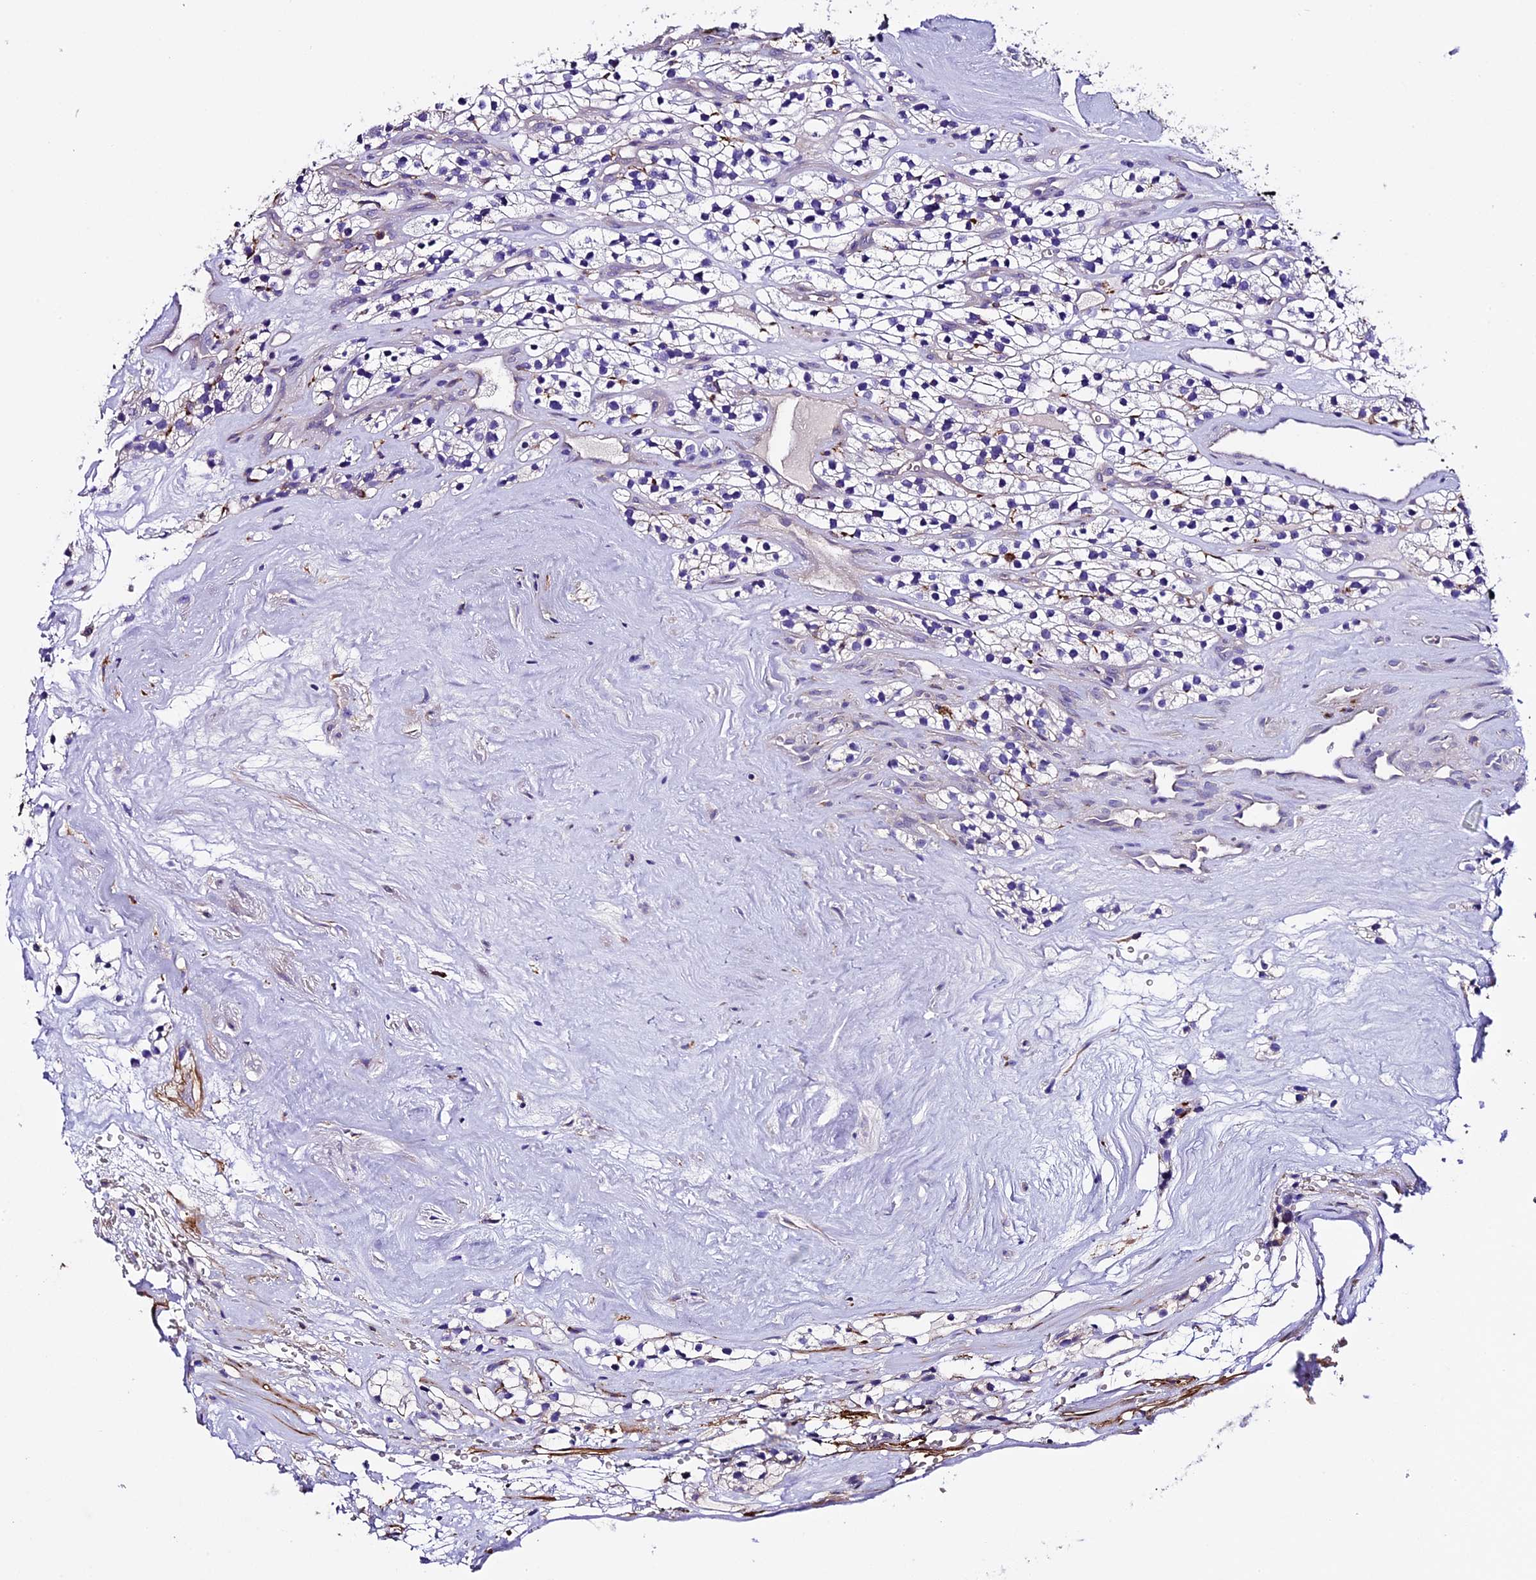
{"staining": {"intensity": "negative", "quantity": "none", "location": "none"}, "tissue": "renal cancer", "cell_type": "Tumor cells", "image_type": "cancer", "snomed": [{"axis": "morphology", "description": "Adenocarcinoma, NOS"}, {"axis": "topography", "description": "Kidney"}], "caption": "Immunohistochemical staining of renal cancer (adenocarcinoma) displays no significant positivity in tumor cells. The staining is performed using DAB brown chromogen with nuclei counter-stained in using hematoxylin.", "gene": "NOD2", "patient": {"sex": "female", "age": 57}}